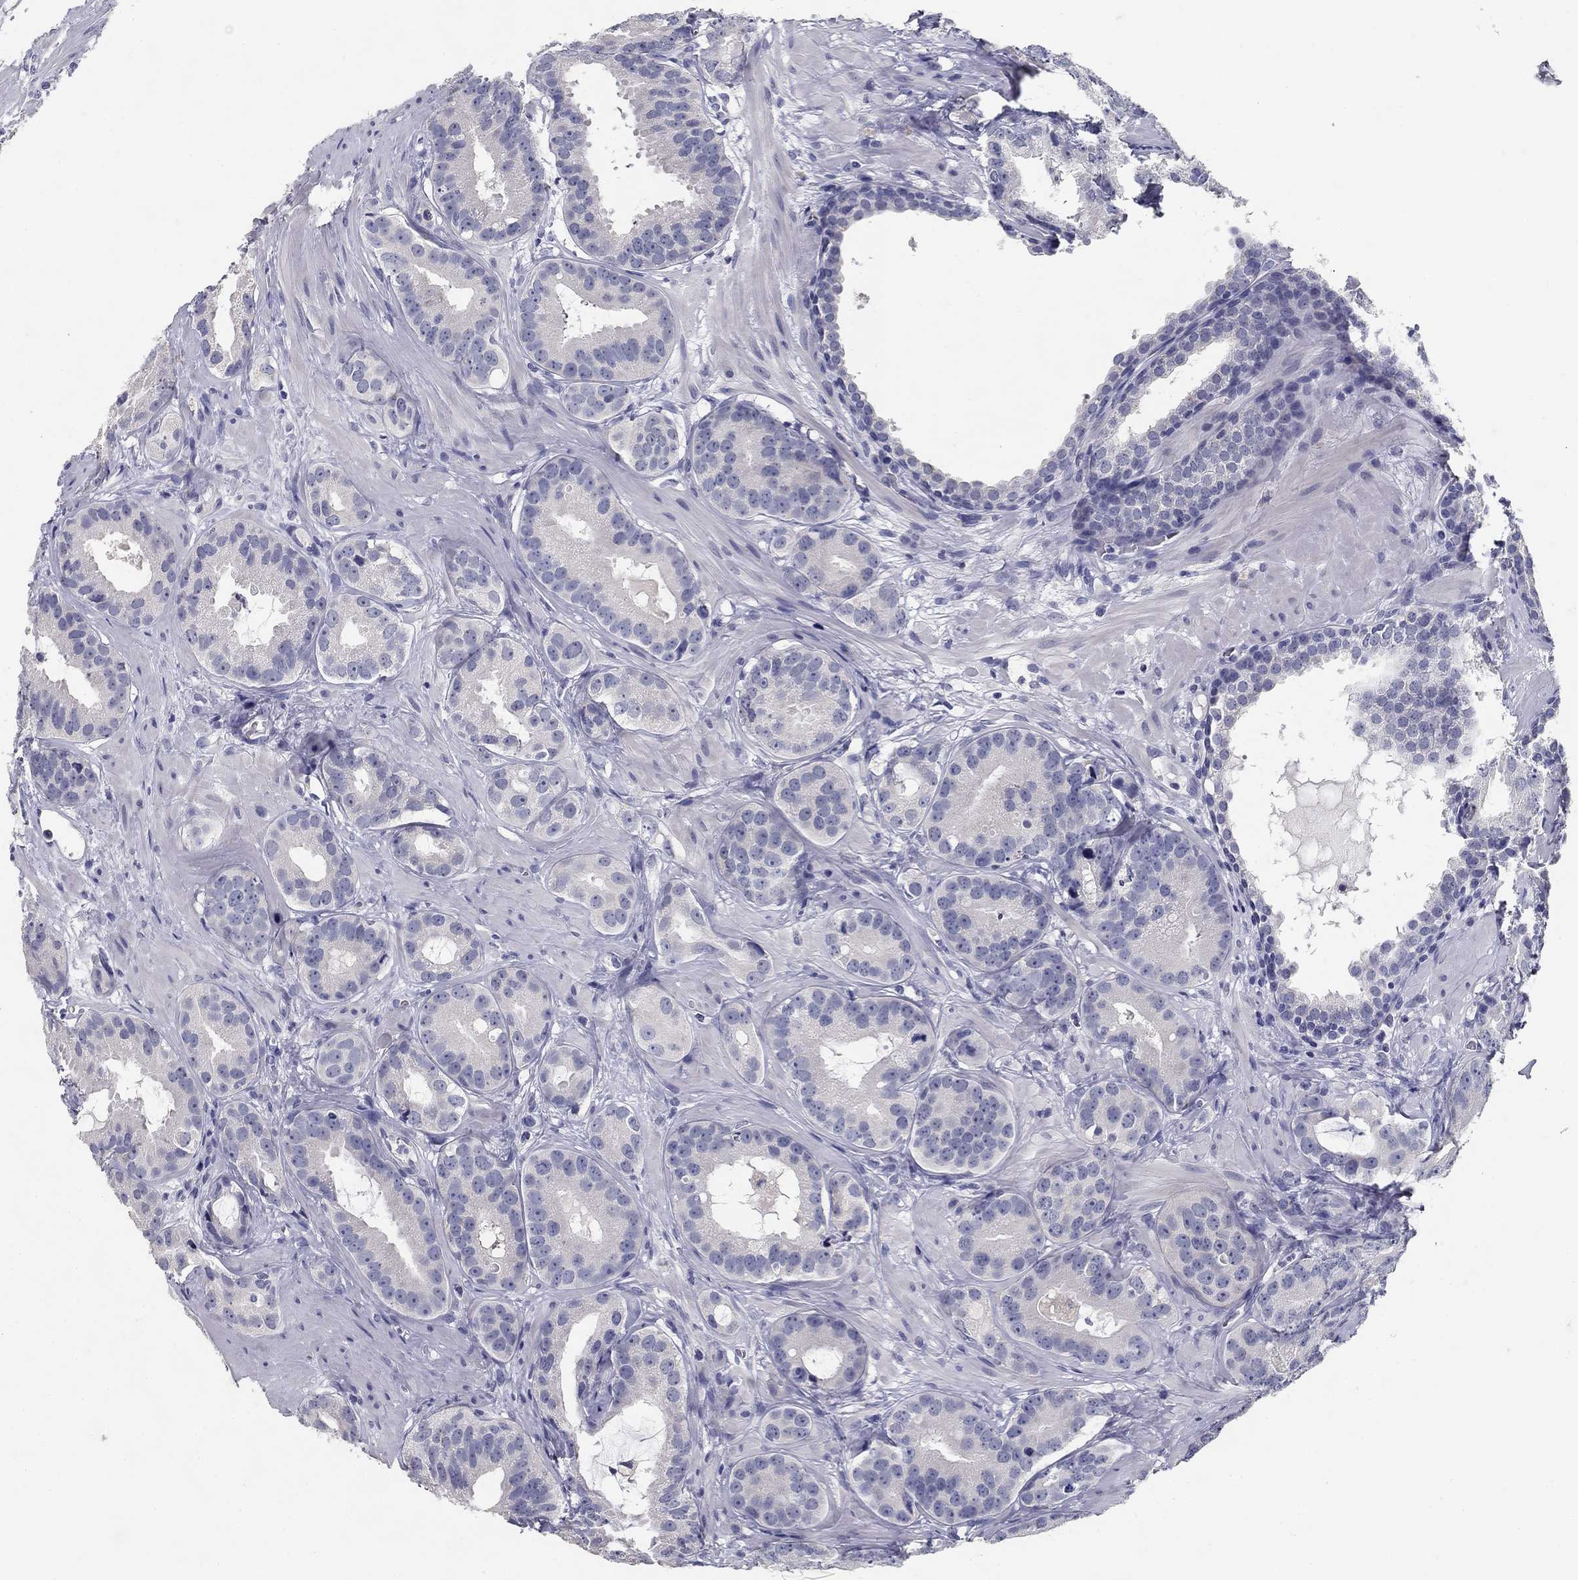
{"staining": {"intensity": "negative", "quantity": "none", "location": "none"}, "tissue": "prostate cancer", "cell_type": "Tumor cells", "image_type": "cancer", "snomed": [{"axis": "morphology", "description": "Adenocarcinoma, NOS"}, {"axis": "topography", "description": "Prostate"}], "caption": "IHC image of neoplastic tissue: adenocarcinoma (prostate) stained with DAB displays no significant protein expression in tumor cells.", "gene": "POMC", "patient": {"sex": "male", "age": 69}}